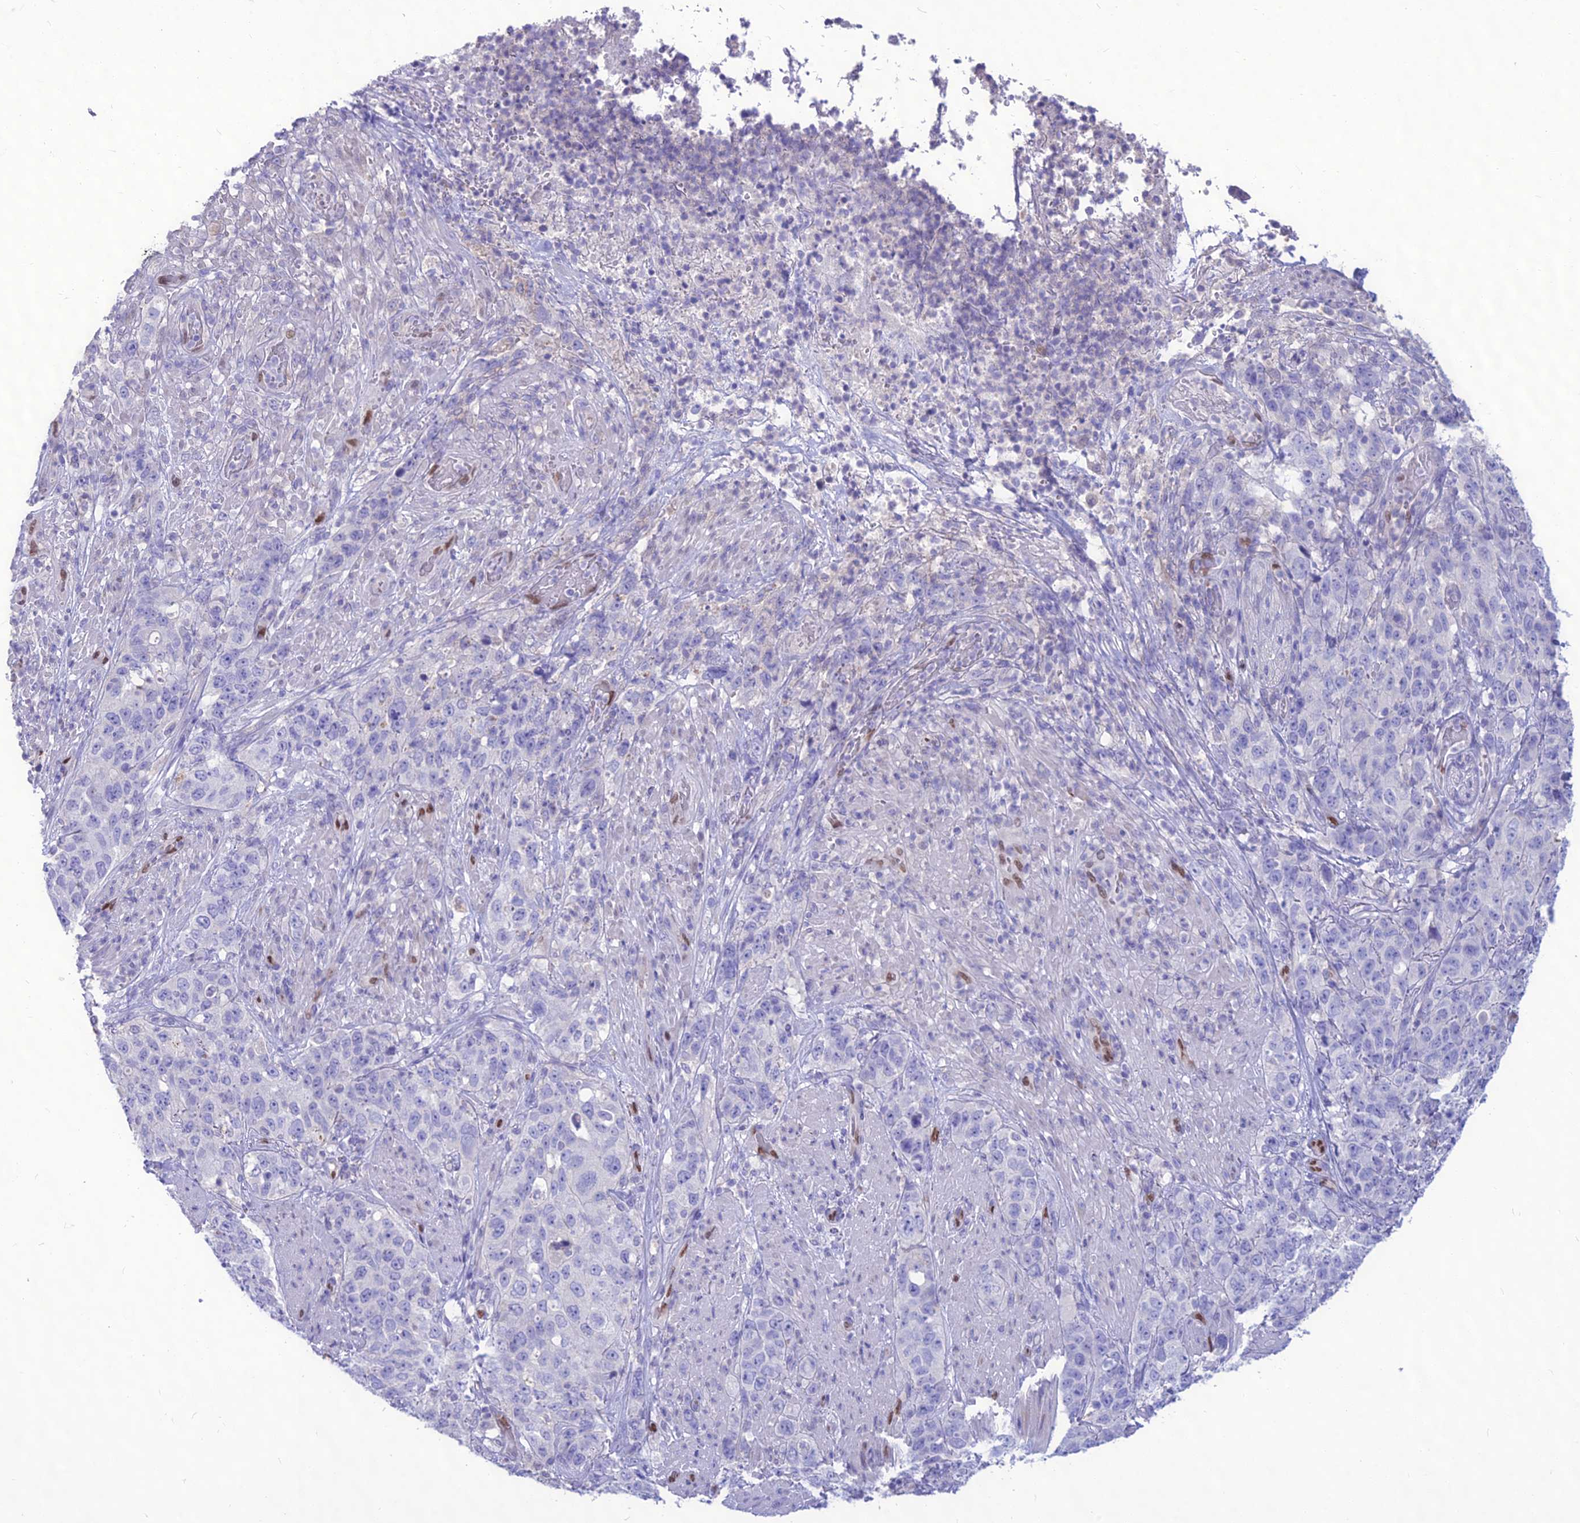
{"staining": {"intensity": "negative", "quantity": "none", "location": "none"}, "tissue": "stomach cancer", "cell_type": "Tumor cells", "image_type": "cancer", "snomed": [{"axis": "morphology", "description": "Adenocarcinoma, NOS"}, {"axis": "topography", "description": "Stomach"}], "caption": "Photomicrograph shows no protein expression in tumor cells of stomach cancer (adenocarcinoma) tissue. The staining is performed using DAB (3,3'-diaminobenzidine) brown chromogen with nuclei counter-stained in using hematoxylin.", "gene": "NOVA2", "patient": {"sex": "male", "age": 48}}